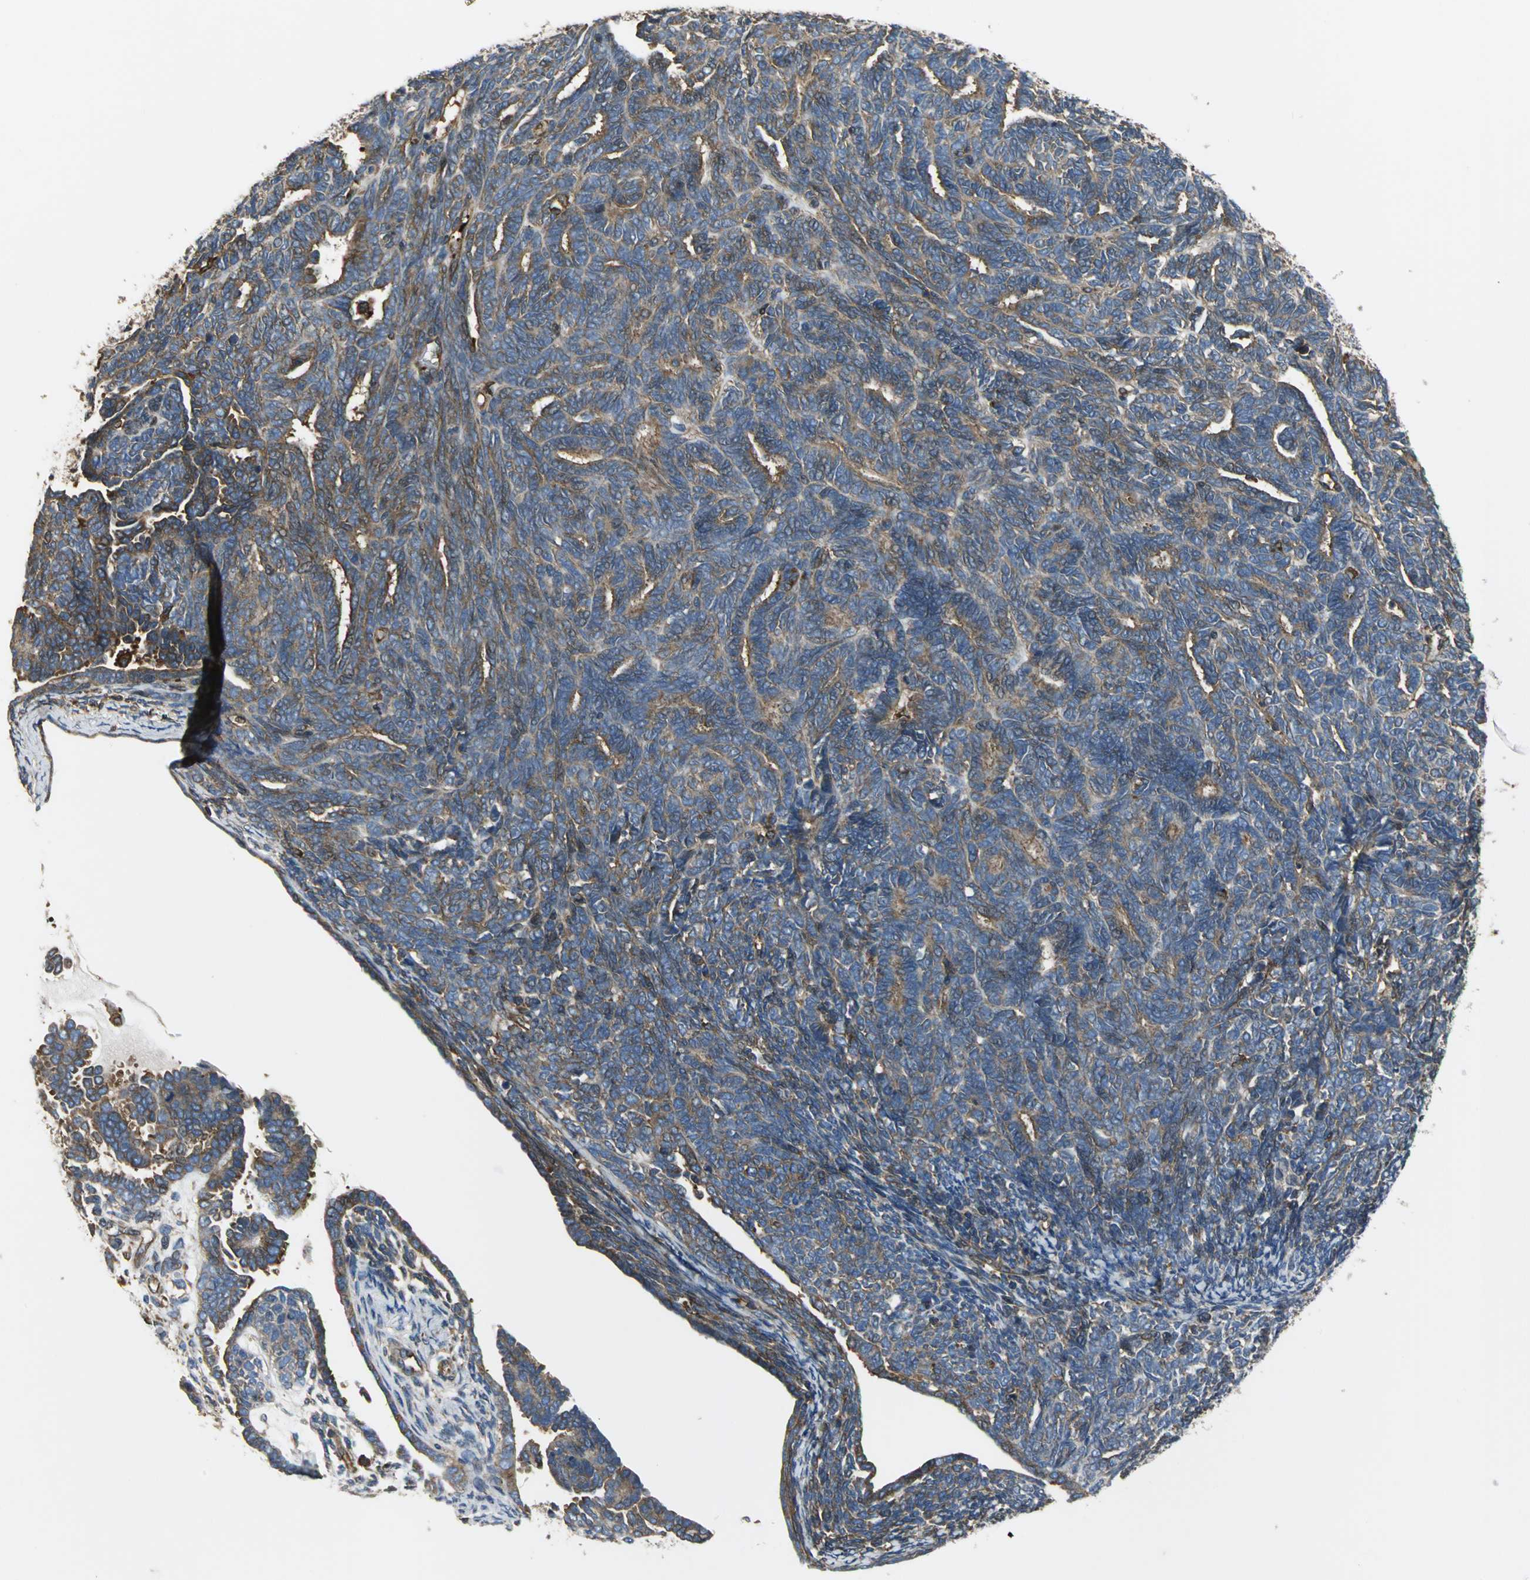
{"staining": {"intensity": "moderate", "quantity": ">75%", "location": "cytoplasmic/membranous"}, "tissue": "endometrial cancer", "cell_type": "Tumor cells", "image_type": "cancer", "snomed": [{"axis": "morphology", "description": "Neoplasm, malignant, NOS"}, {"axis": "topography", "description": "Endometrium"}], "caption": "This histopathology image shows IHC staining of human neoplasm (malignant) (endometrial), with medium moderate cytoplasmic/membranous staining in about >75% of tumor cells.", "gene": "TLN1", "patient": {"sex": "female", "age": 74}}